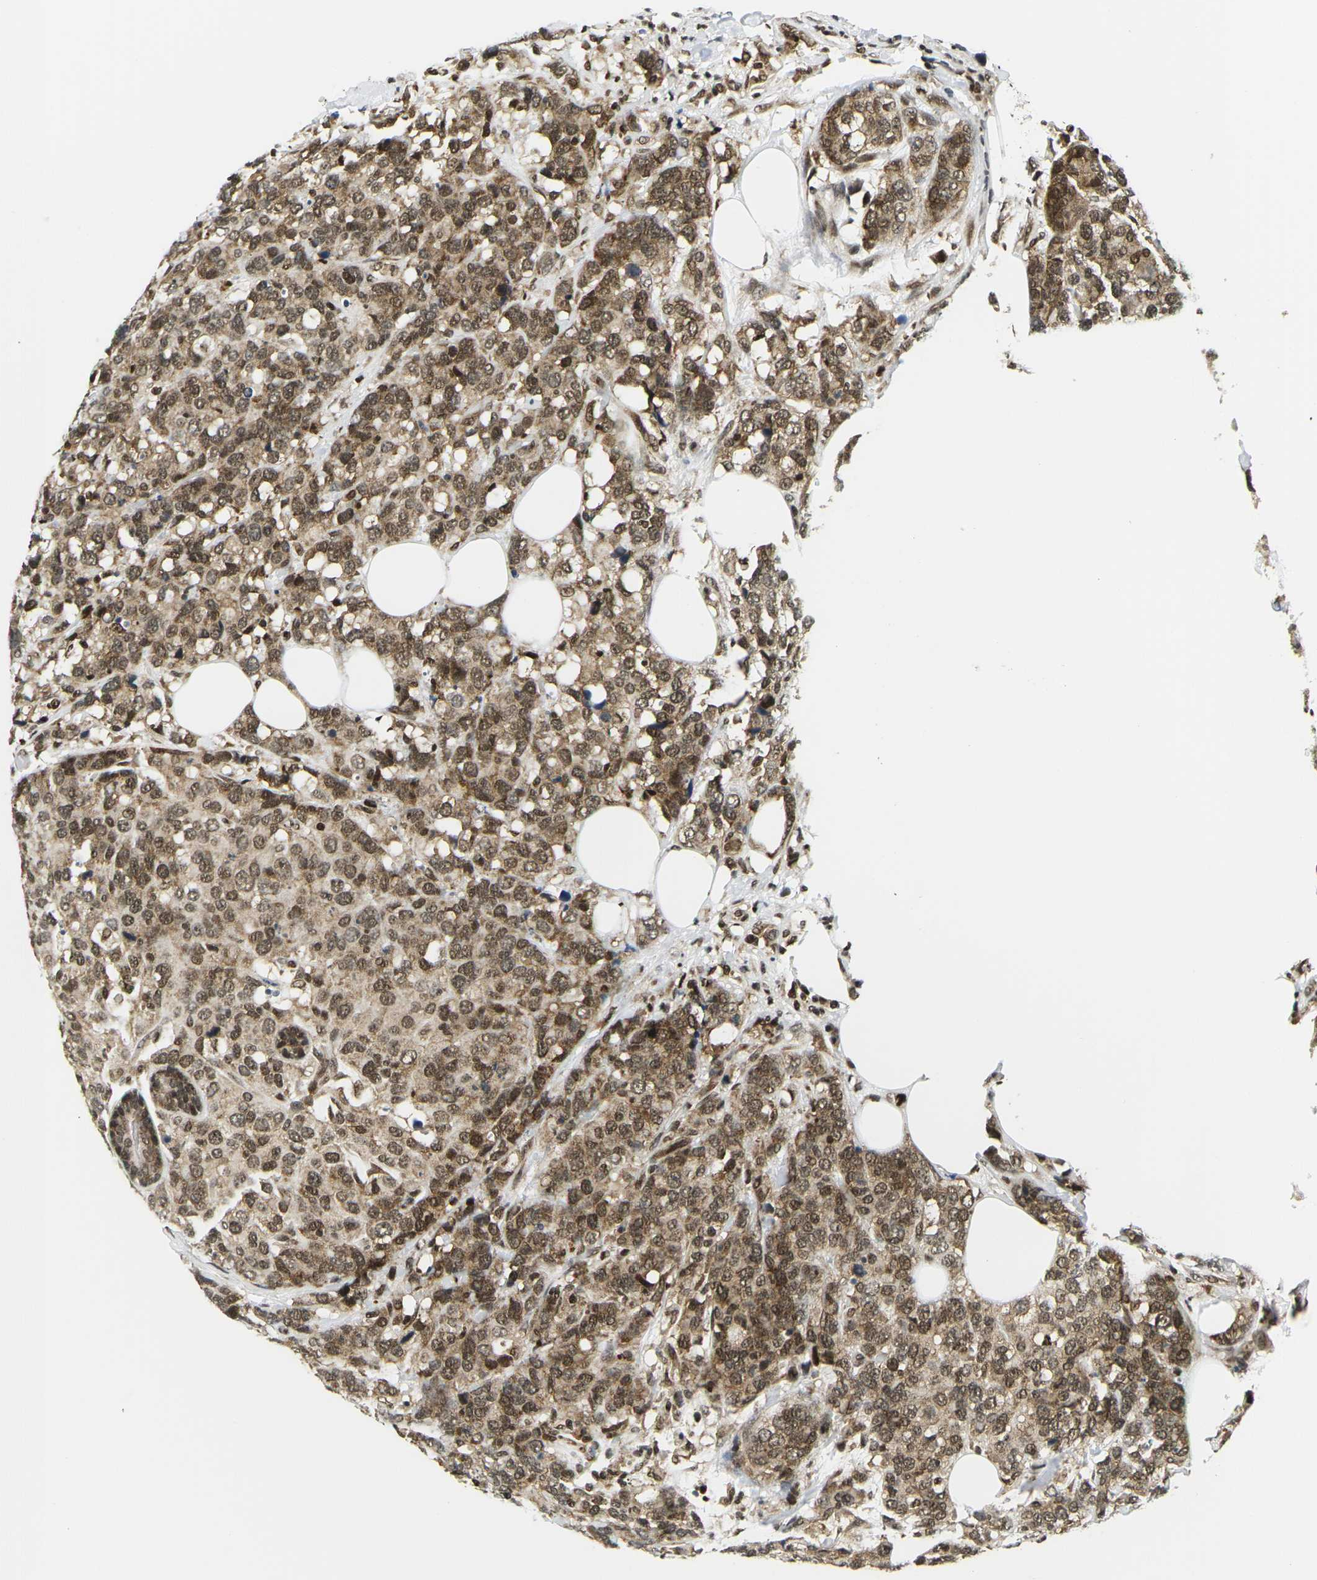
{"staining": {"intensity": "moderate", "quantity": ">75%", "location": "cytoplasmic/membranous,nuclear"}, "tissue": "breast cancer", "cell_type": "Tumor cells", "image_type": "cancer", "snomed": [{"axis": "morphology", "description": "Lobular carcinoma"}, {"axis": "topography", "description": "Breast"}], "caption": "High-magnification brightfield microscopy of breast lobular carcinoma stained with DAB (3,3'-diaminobenzidine) (brown) and counterstained with hematoxylin (blue). tumor cells exhibit moderate cytoplasmic/membranous and nuclear expression is seen in about>75% of cells.", "gene": "CELF1", "patient": {"sex": "female", "age": 59}}